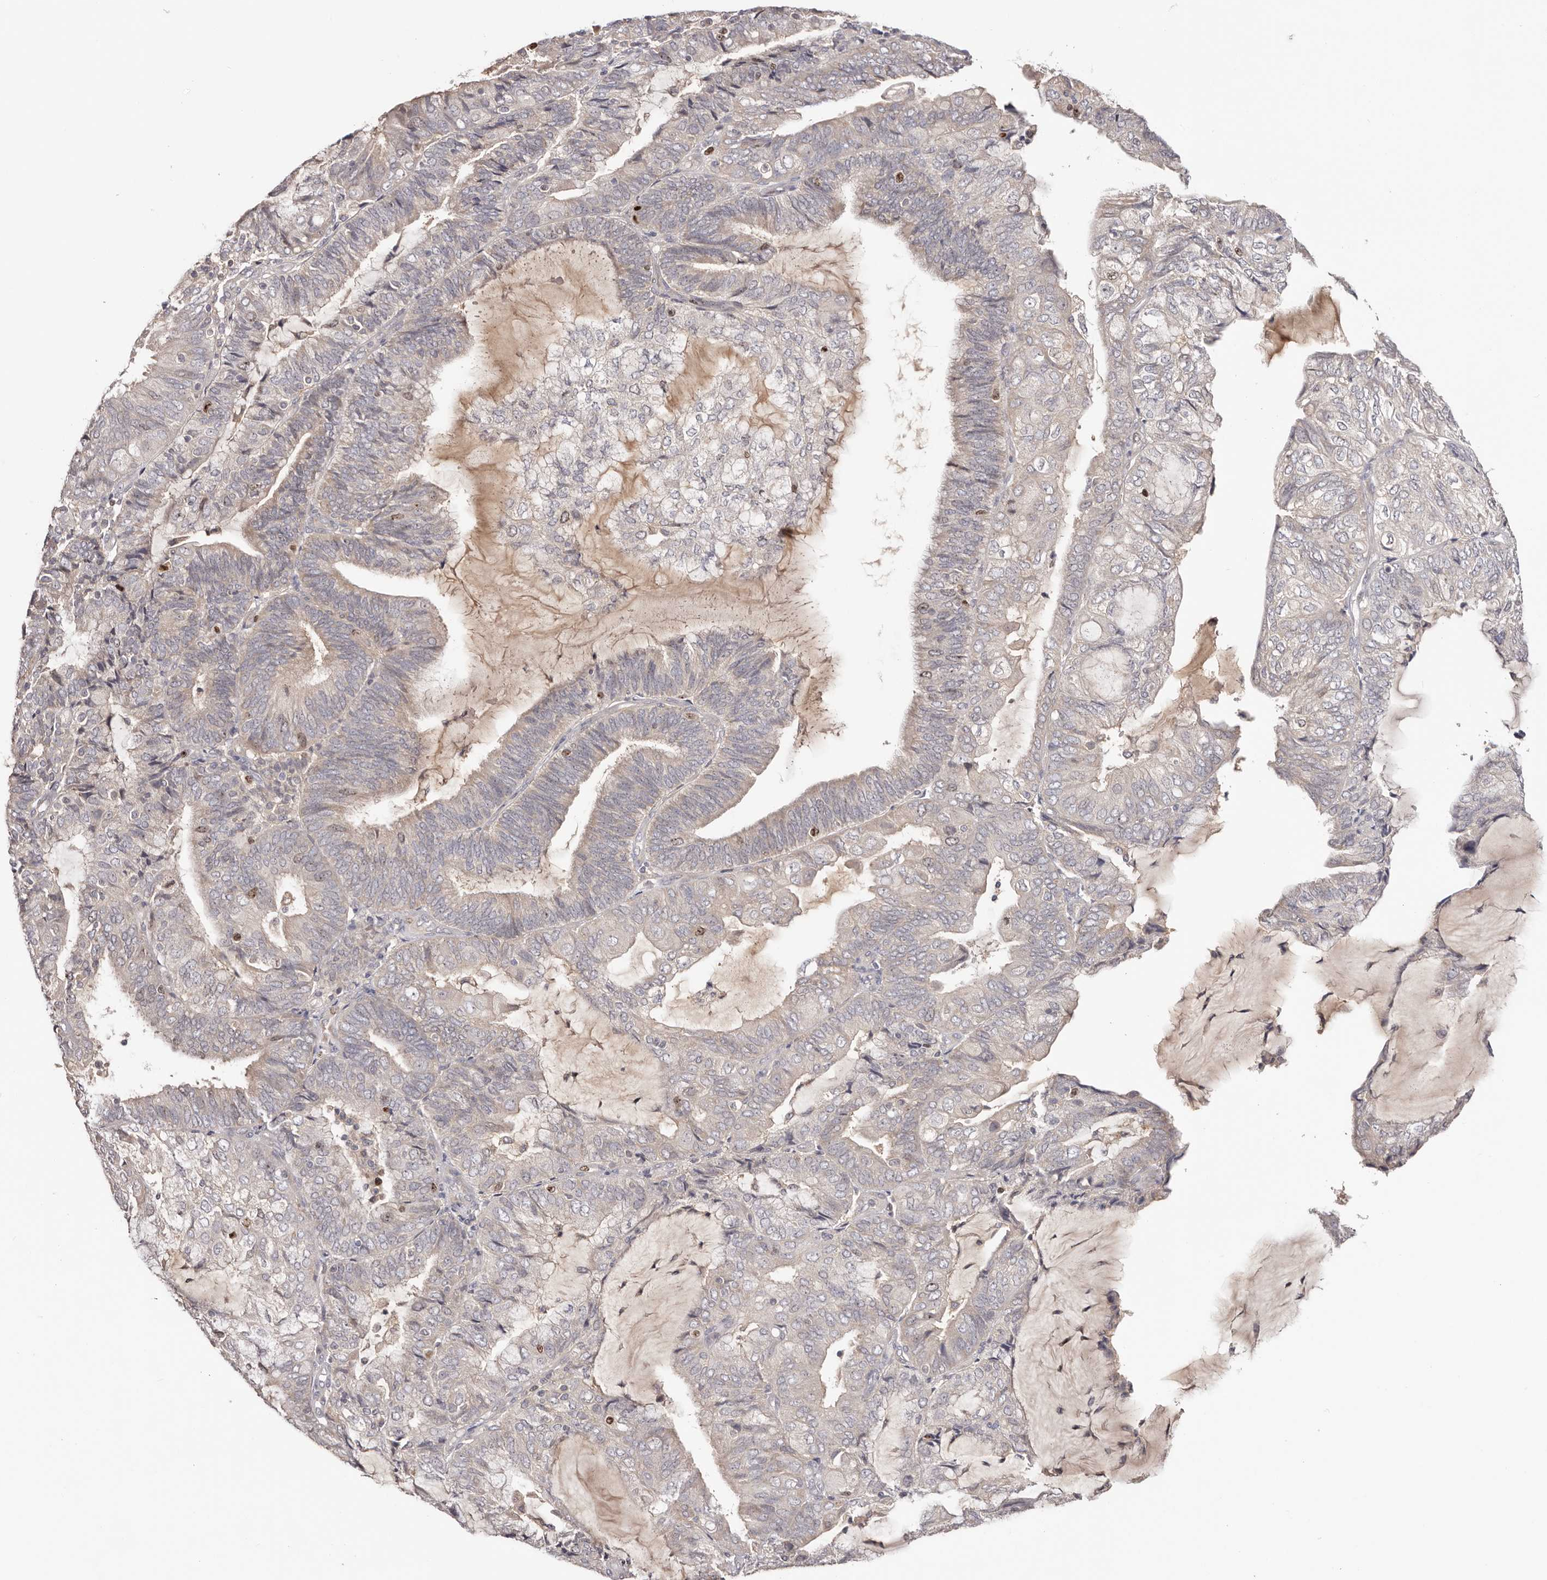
{"staining": {"intensity": "negative", "quantity": "none", "location": "none"}, "tissue": "endometrial cancer", "cell_type": "Tumor cells", "image_type": "cancer", "snomed": [{"axis": "morphology", "description": "Adenocarcinoma, NOS"}, {"axis": "topography", "description": "Endometrium"}], "caption": "The histopathology image displays no significant positivity in tumor cells of endometrial cancer (adenocarcinoma). (DAB immunohistochemistry (IHC) visualized using brightfield microscopy, high magnification).", "gene": "CCDC190", "patient": {"sex": "female", "age": 81}}